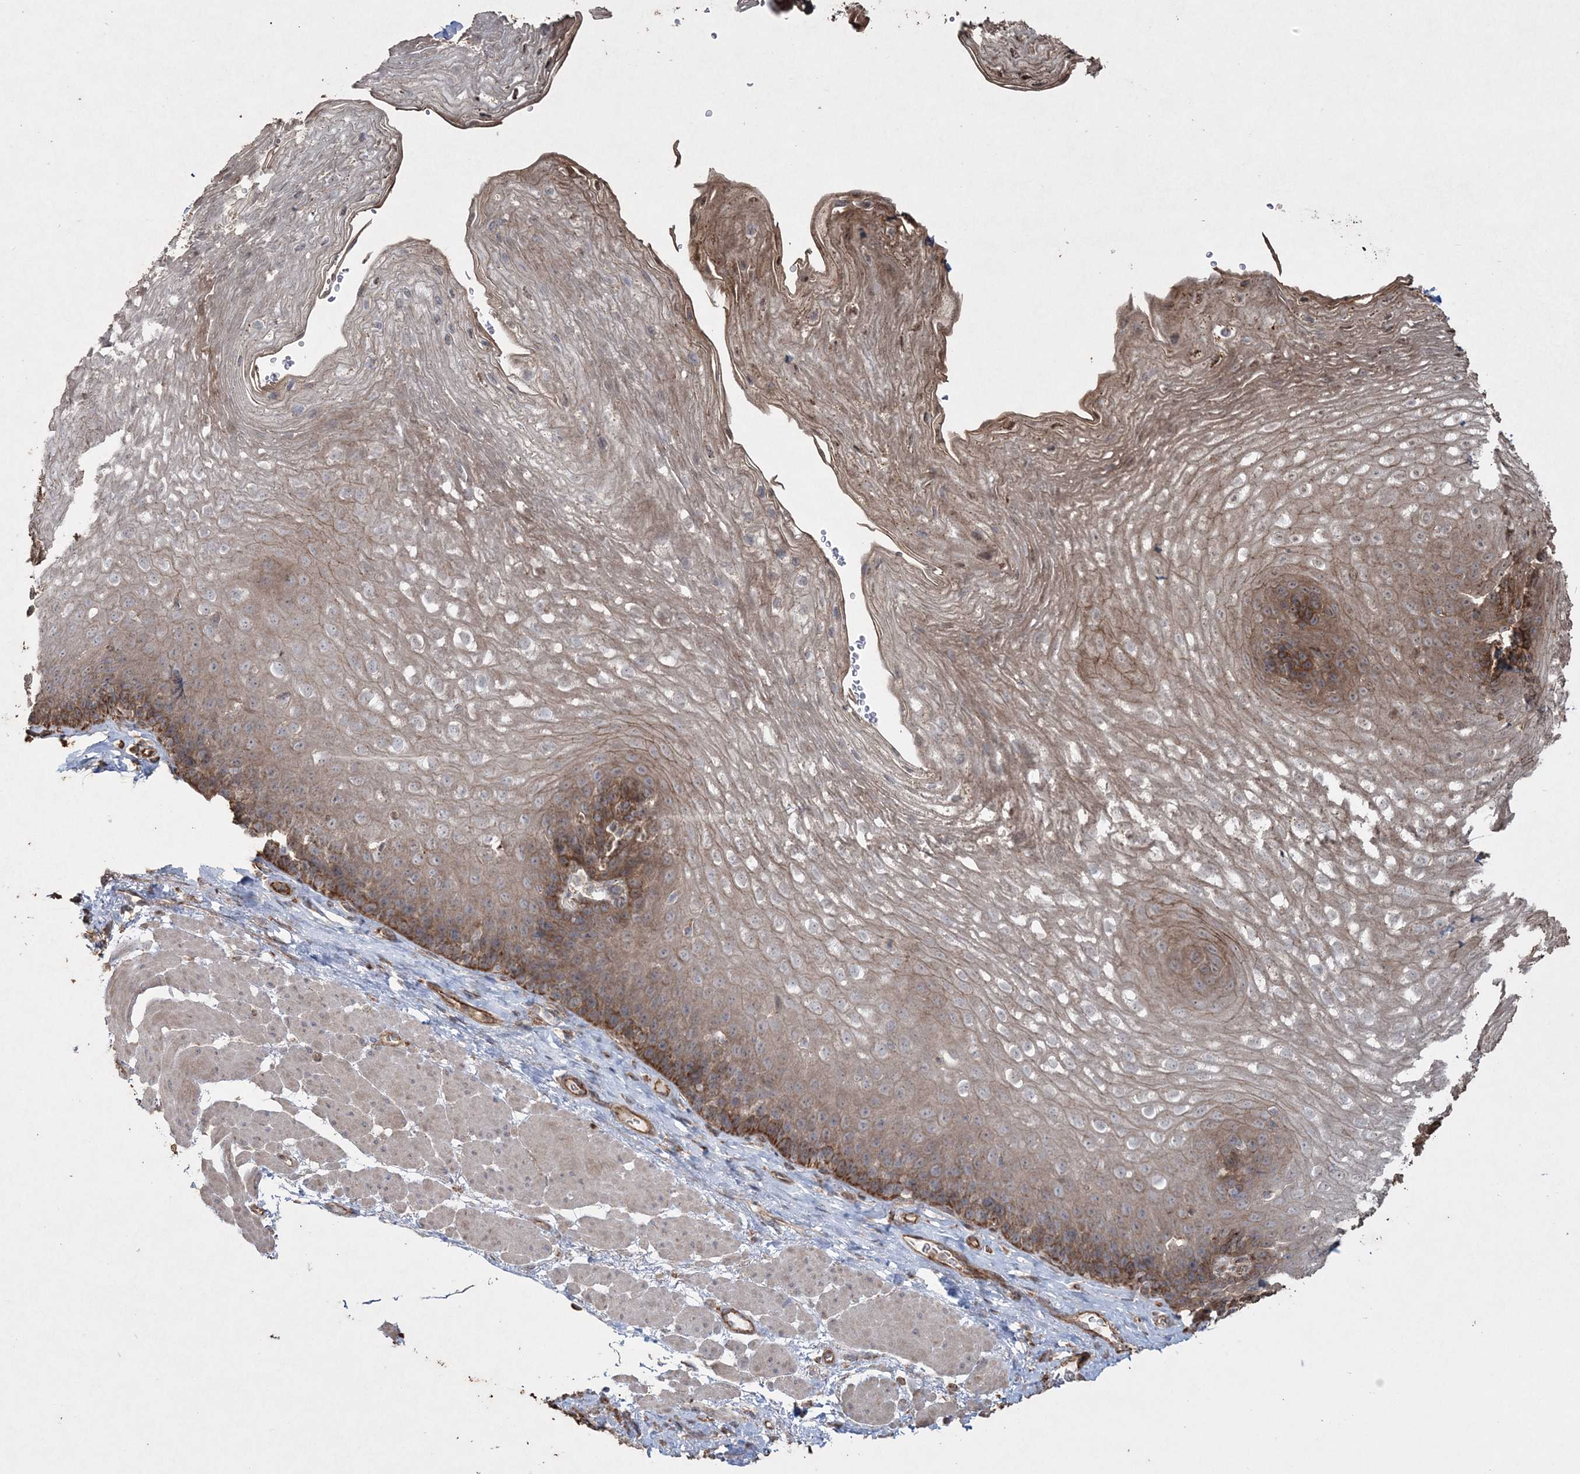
{"staining": {"intensity": "strong", "quantity": "25%-75%", "location": "cytoplasmic/membranous"}, "tissue": "esophagus", "cell_type": "Squamous epithelial cells", "image_type": "normal", "snomed": [{"axis": "morphology", "description": "Normal tissue, NOS"}, {"axis": "topography", "description": "Esophagus"}], "caption": "Brown immunohistochemical staining in benign esophagus exhibits strong cytoplasmic/membranous expression in approximately 25%-75% of squamous epithelial cells.", "gene": "TTC7A", "patient": {"sex": "female", "age": 66}}